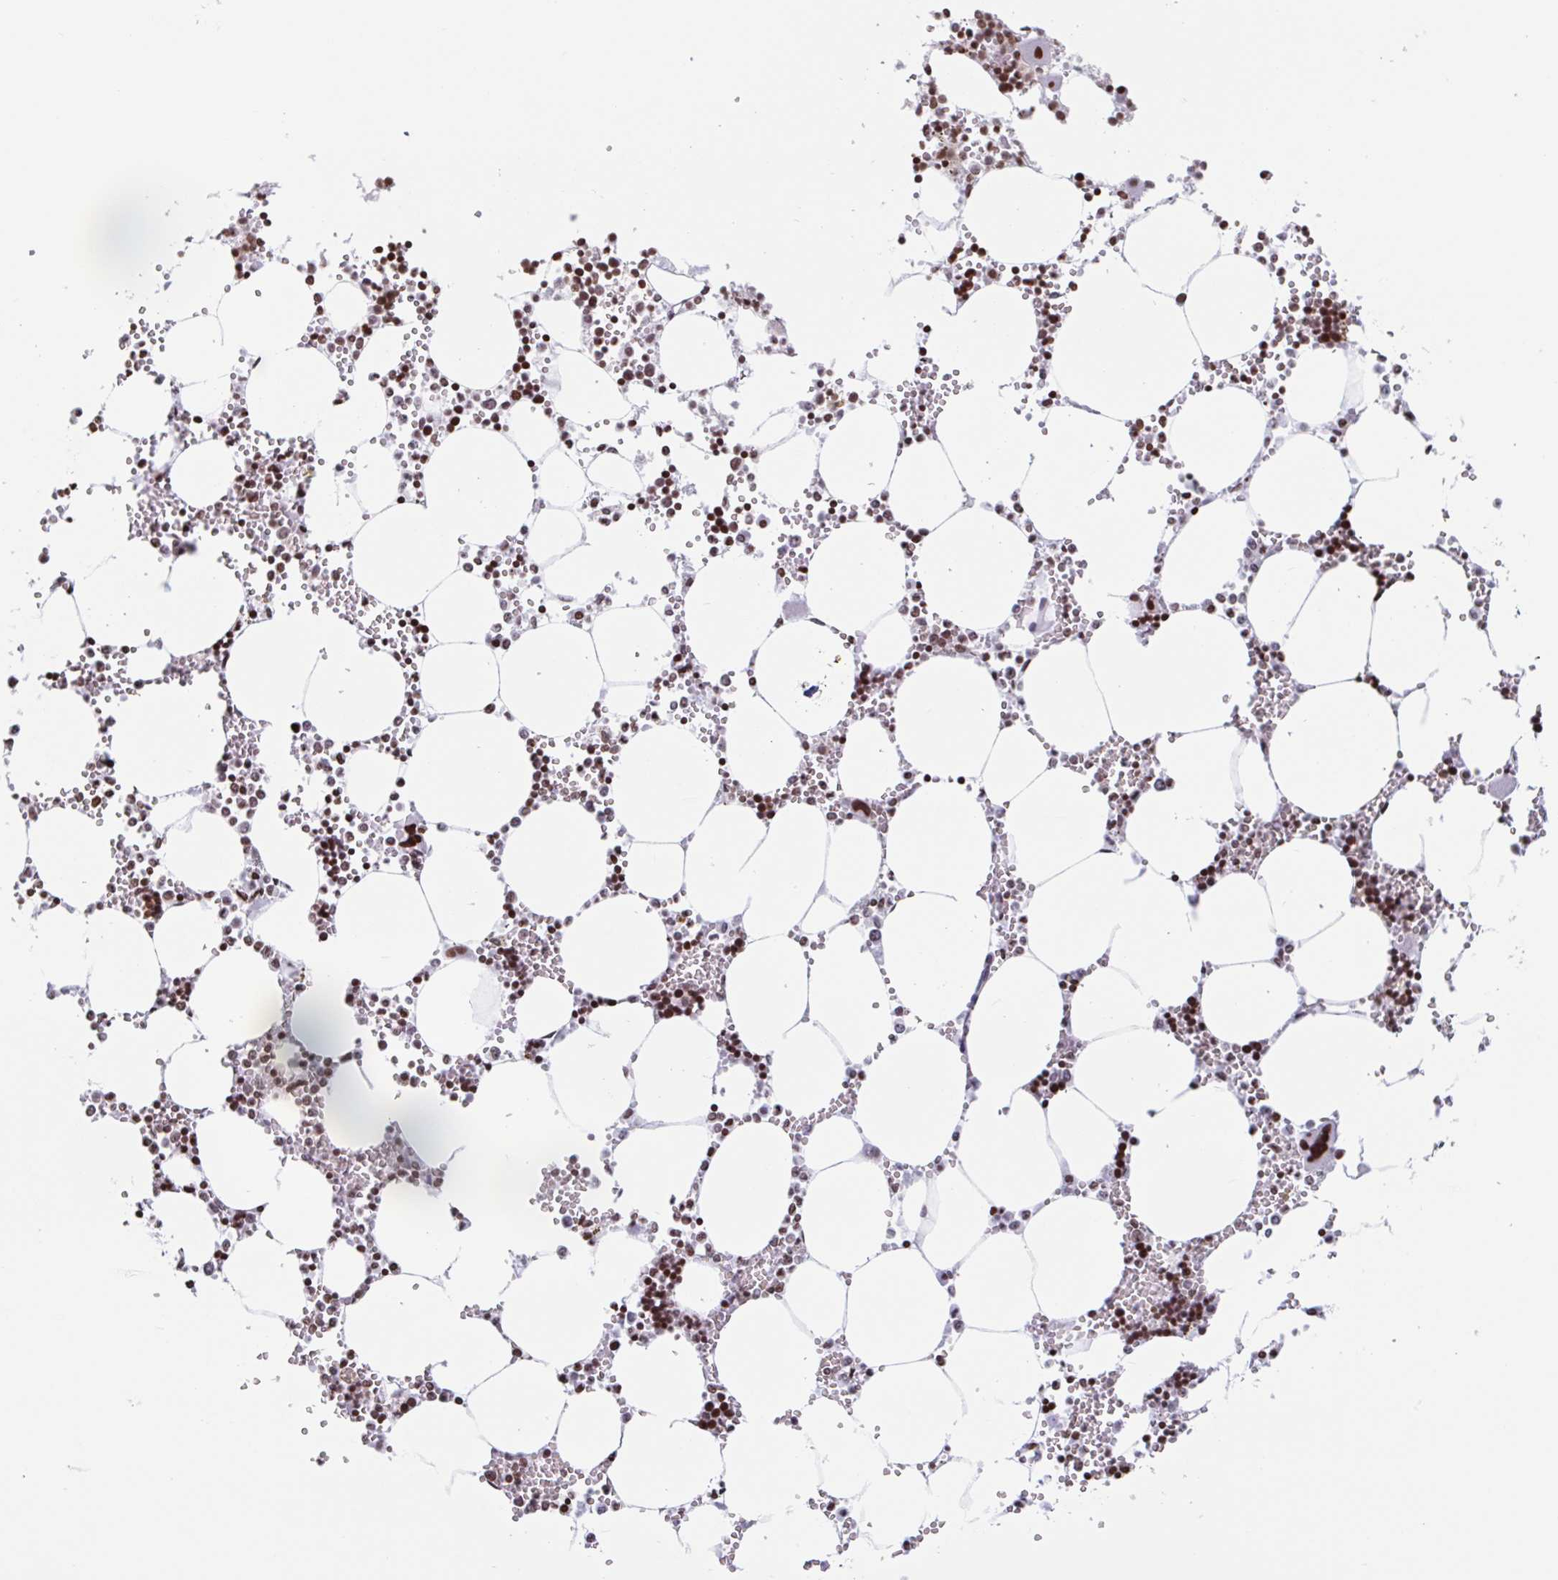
{"staining": {"intensity": "strong", "quantity": ">75%", "location": "nuclear"}, "tissue": "bone marrow", "cell_type": "Hematopoietic cells", "image_type": "normal", "snomed": [{"axis": "morphology", "description": "Normal tissue, NOS"}, {"axis": "topography", "description": "Bone marrow"}], "caption": "Immunohistochemistry histopathology image of unremarkable human bone marrow stained for a protein (brown), which shows high levels of strong nuclear positivity in about >75% of hematopoietic cells.", "gene": "NOL6", "patient": {"sex": "male", "age": 64}}